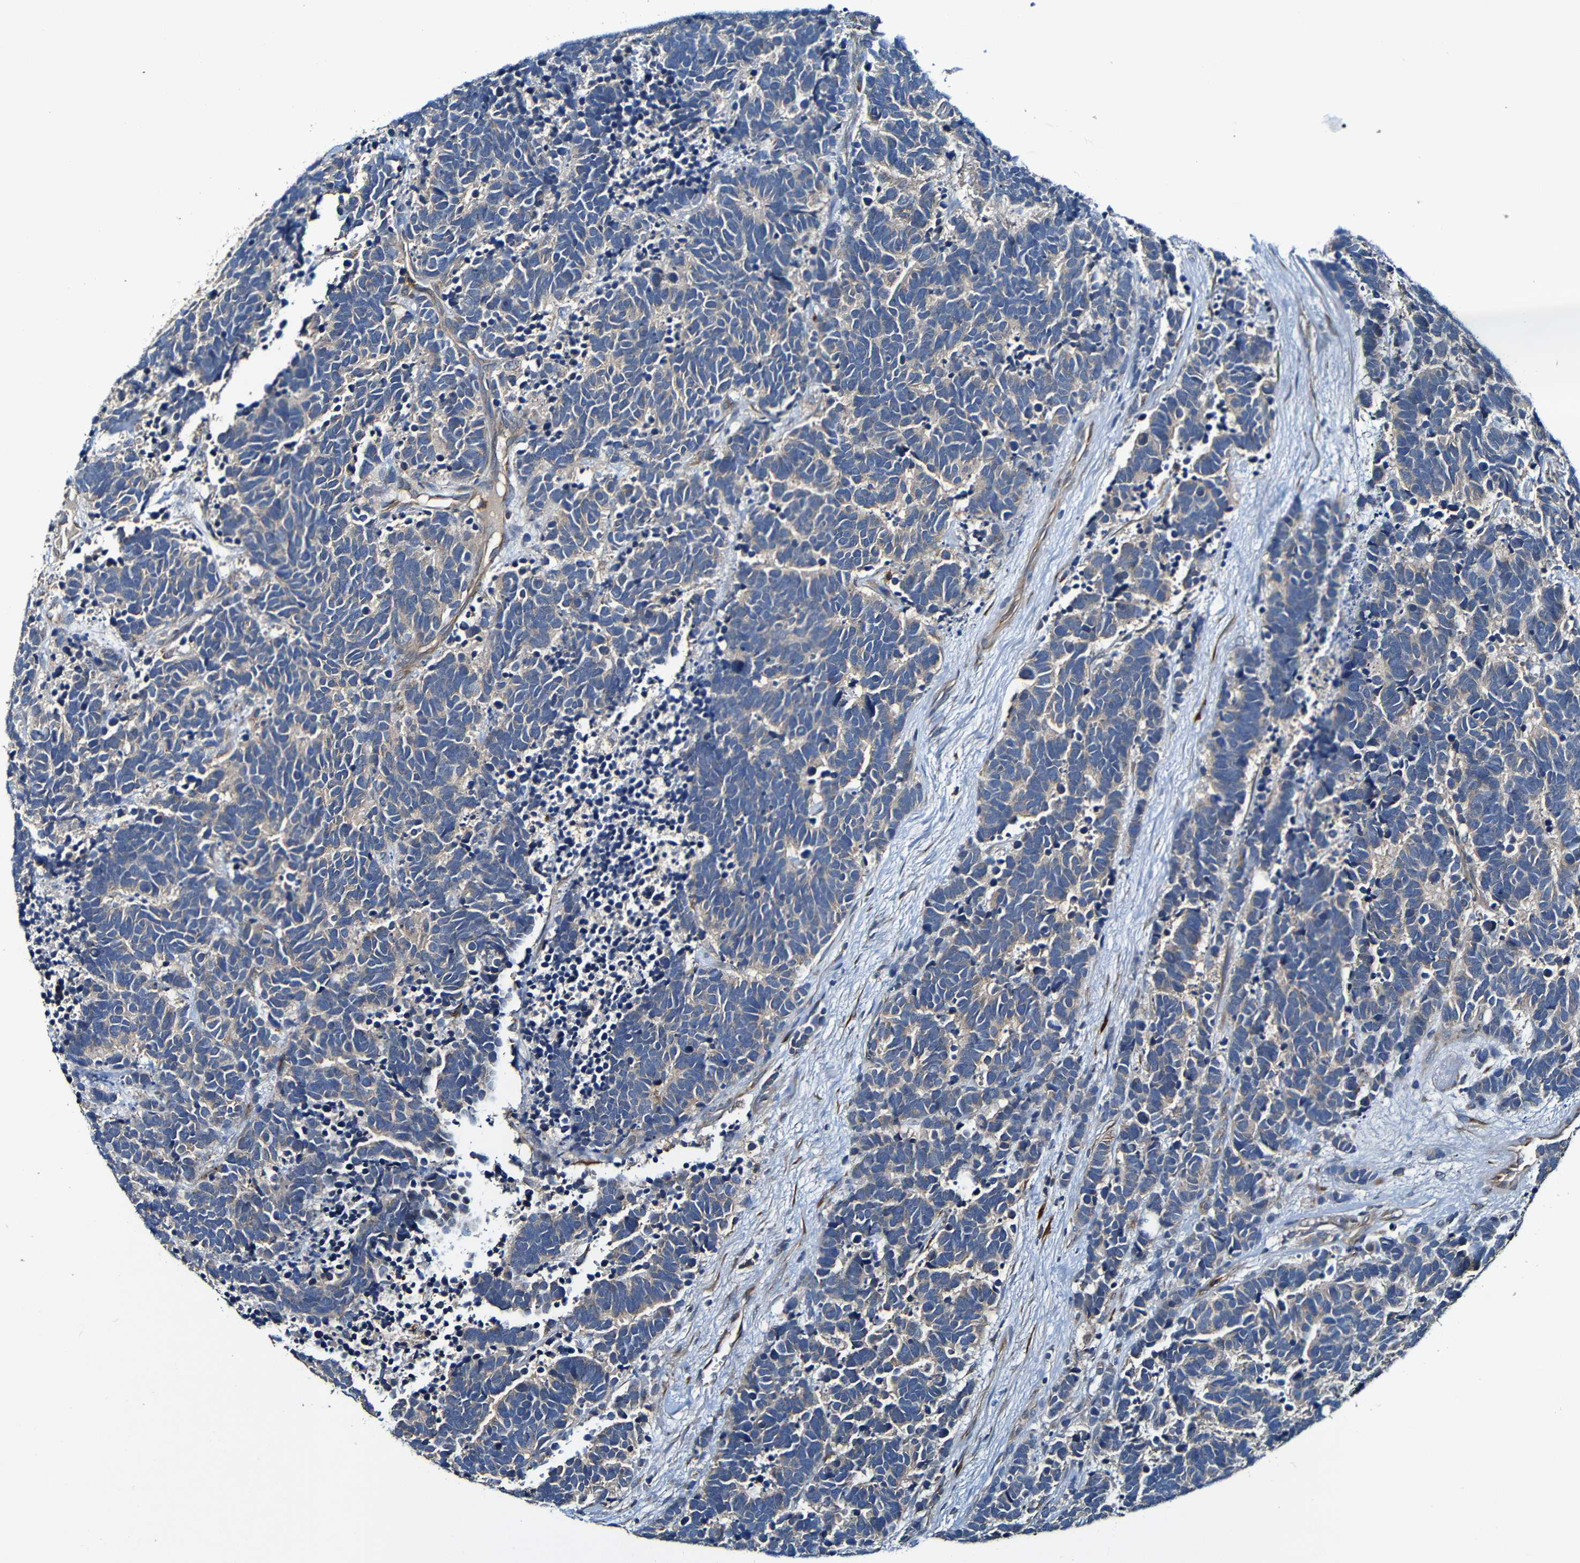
{"staining": {"intensity": "weak", "quantity": "<25%", "location": "cytoplasmic/membranous"}, "tissue": "carcinoid", "cell_type": "Tumor cells", "image_type": "cancer", "snomed": [{"axis": "morphology", "description": "Carcinoma, NOS"}, {"axis": "morphology", "description": "Carcinoid, malignant, NOS"}, {"axis": "topography", "description": "Urinary bladder"}], "caption": "IHC histopathology image of neoplastic tissue: malignant carcinoid stained with DAB (3,3'-diaminobenzidine) displays no significant protein staining in tumor cells.", "gene": "ADAM15", "patient": {"sex": "male", "age": 57}}